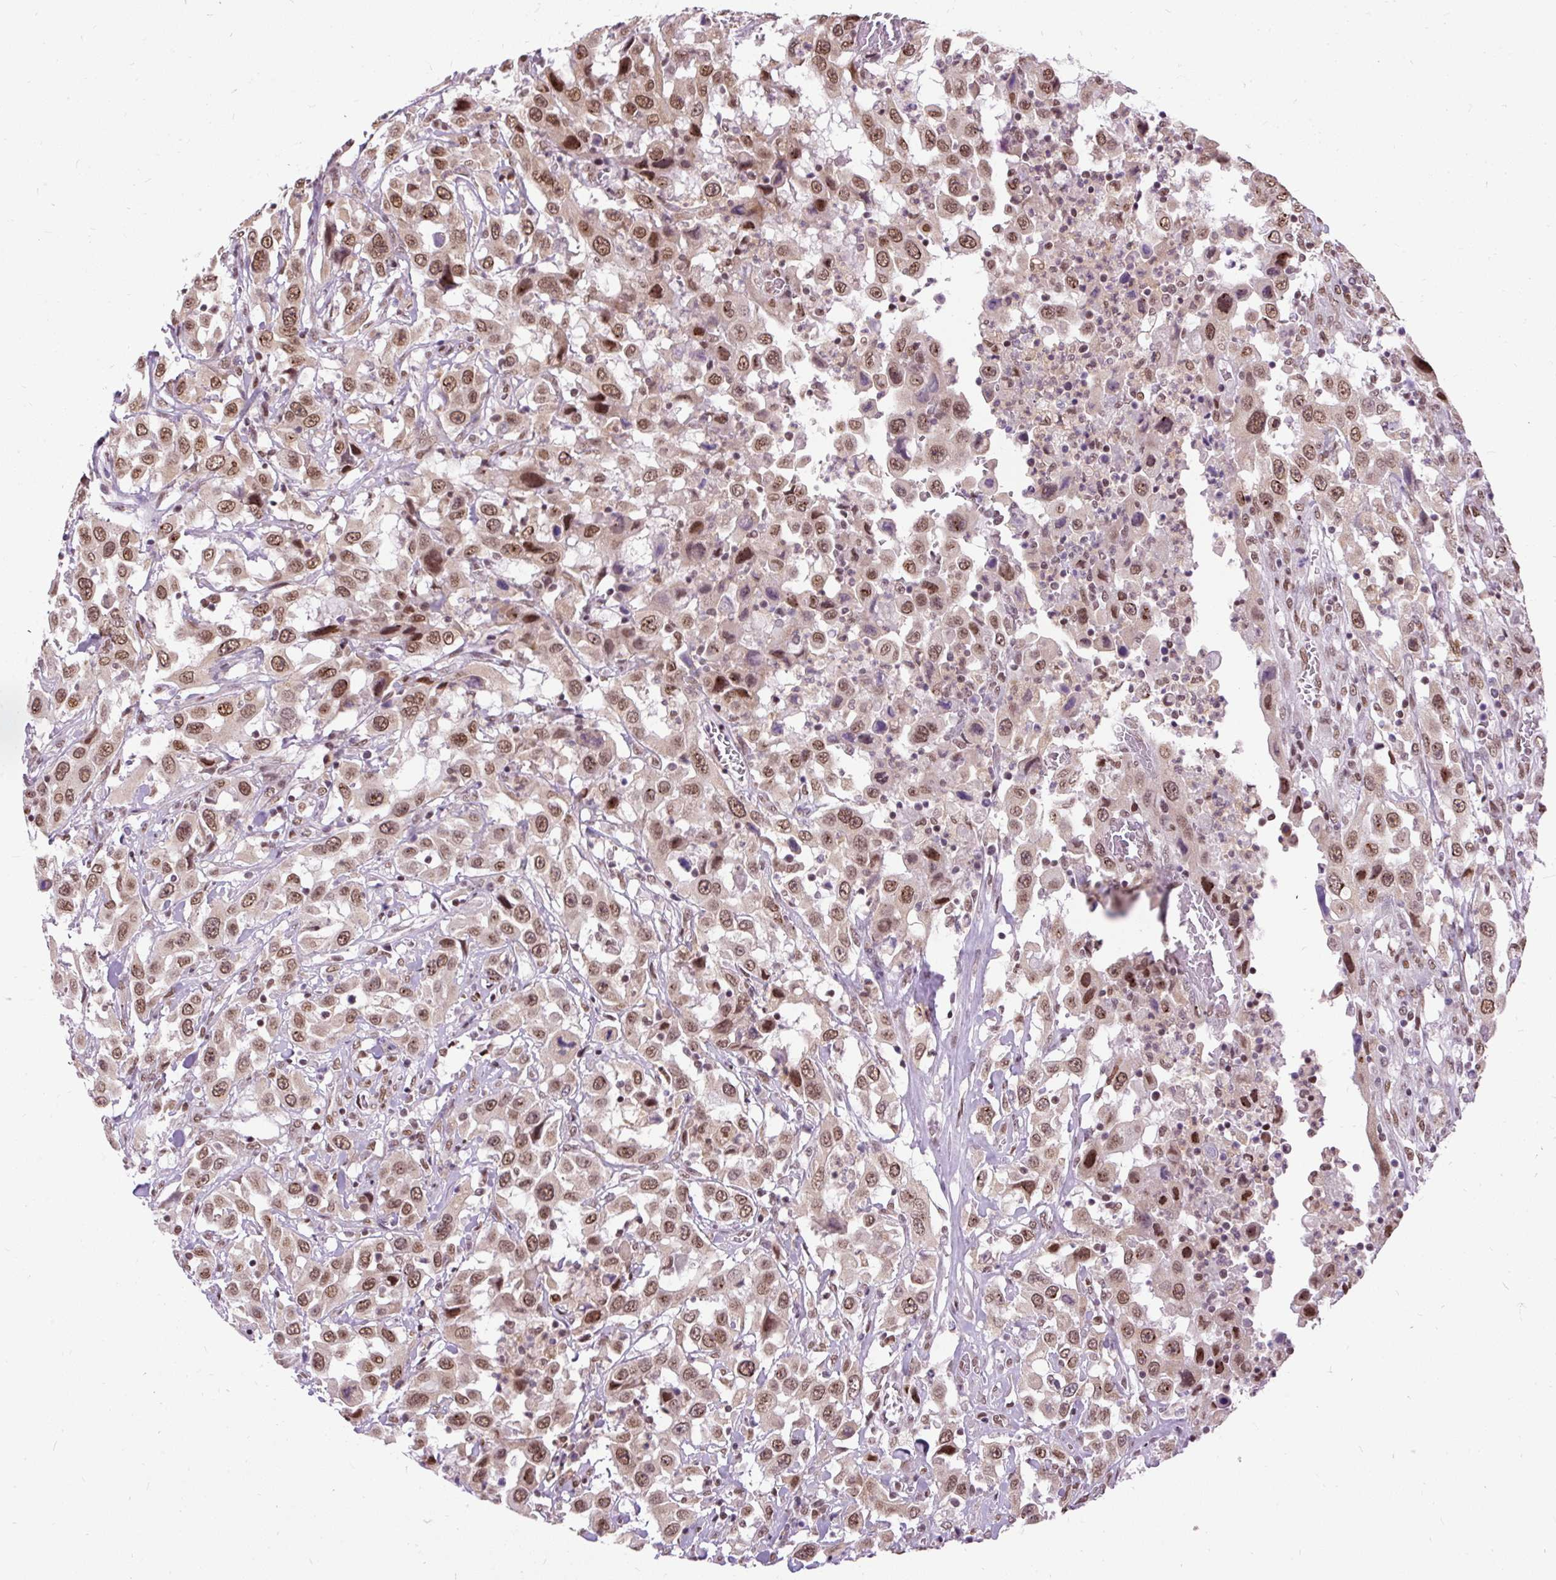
{"staining": {"intensity": "moderate", "quantity": ">75%", "location": "nuclear"}, "tissue": "urothelial cancer", "cell_type": "Tumor cells", "image_type": "cancer", "snomed": [{"axis": "morphology", "description": "Urothelial carcinoma, High grade"}, {"axis": "topography", "description": "Urinary bladder"}], "caption": "Urothelial carcinoma (high-grade) tissue reveals moderate nuclear expression in approximately >75% of tumor cells", "gene": "ZNF672", "patient": {"sex": "male", "age": 61}}